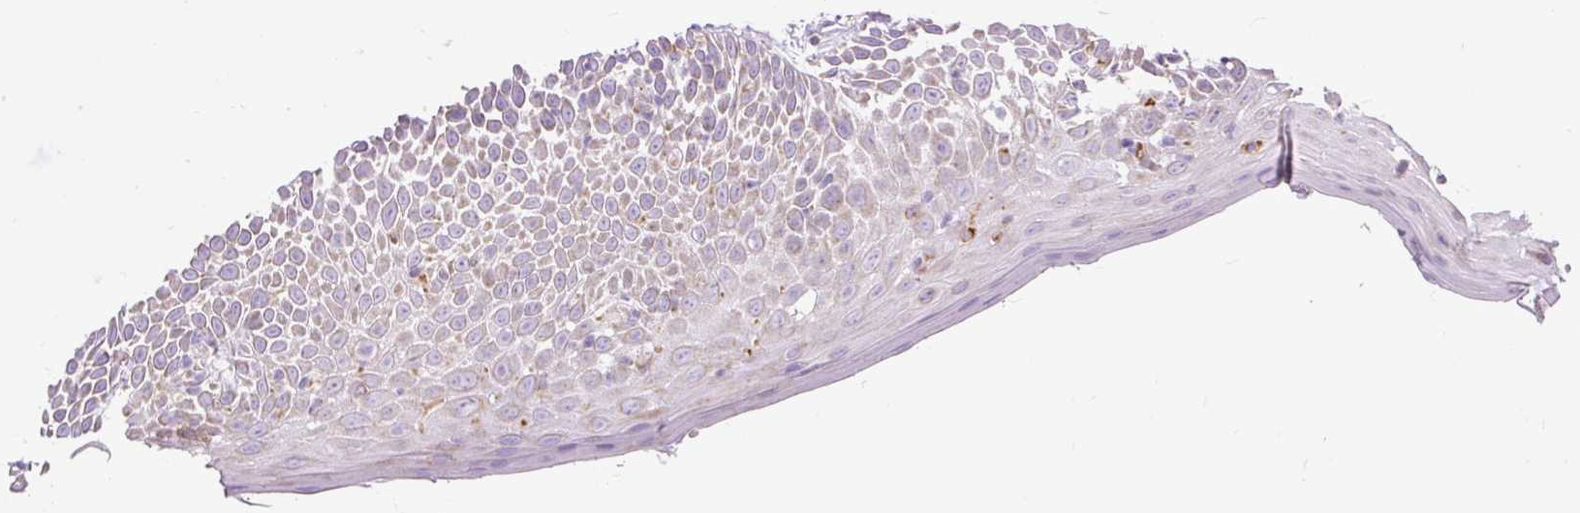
{"staining": {"intensity": "moderate", "quantity": "25%-75%", "location": "cytoplasmic/membranous"}, "tissue": "oral mucosa", "cell_type": "Squamous epithelial cells", "image_type": "normal", "snomed": [{"axis": "morphology", "description": "Normal tissue, NOS"}, {"axis": "morphology", "description": "Squamous cell carcinoma, NOS"}, {"axis": "topography", "description": "Oral tissue"}, {"axis": "topography", "description": "Tounge, NOS"}, {"axis": "topography", "description": "Head-Neck"}], "caption": "The photomicrograph reveals staining of normal oral mucosa, revealing moderate cytoplasmic/membranous protein expression (brown color) within squamous epithelial cells.", "gene": "DDOST", "patient": {"sex": "male", "age": 76}}